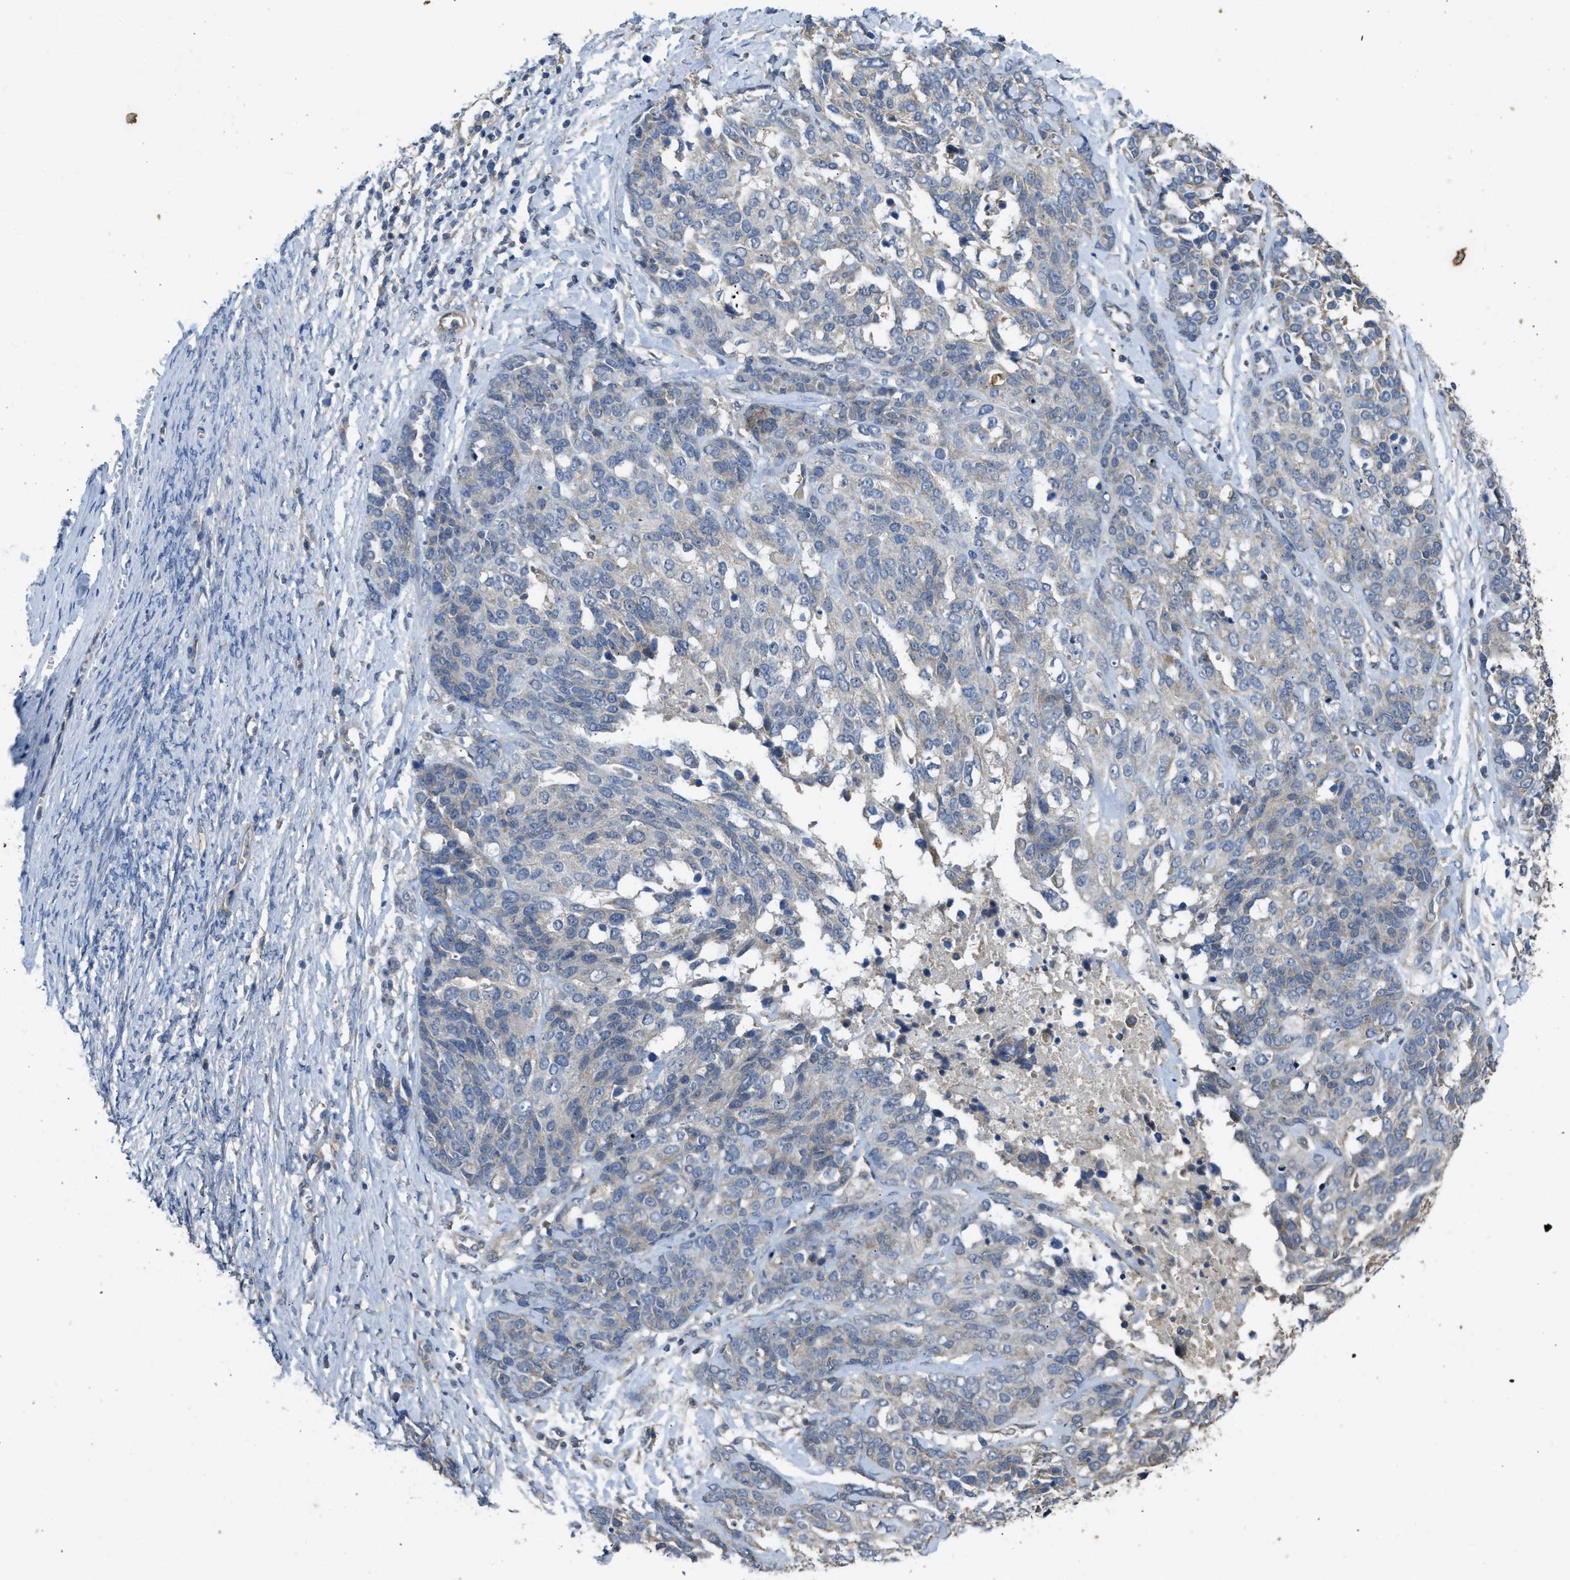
{"staining": {"intensity": "negative", "quantity": "none", "location": "none"}, "tissue": "ovarian cancer", "cell_type": "Tumor cells", "image_type": "cancer", "snomed": [{"axis": "morphology", "description": "Cystadenocarcinoma, serous, NOS"}, {"axis": "topography", "description": "Ovary"}], "caption": "Protein analysis of serous cystadenocarcinoma (ovarian) displays no significant positivity in tumor cells.", "gene": "PPP3CA", "patient": {"sex": "female", "age": 44}}